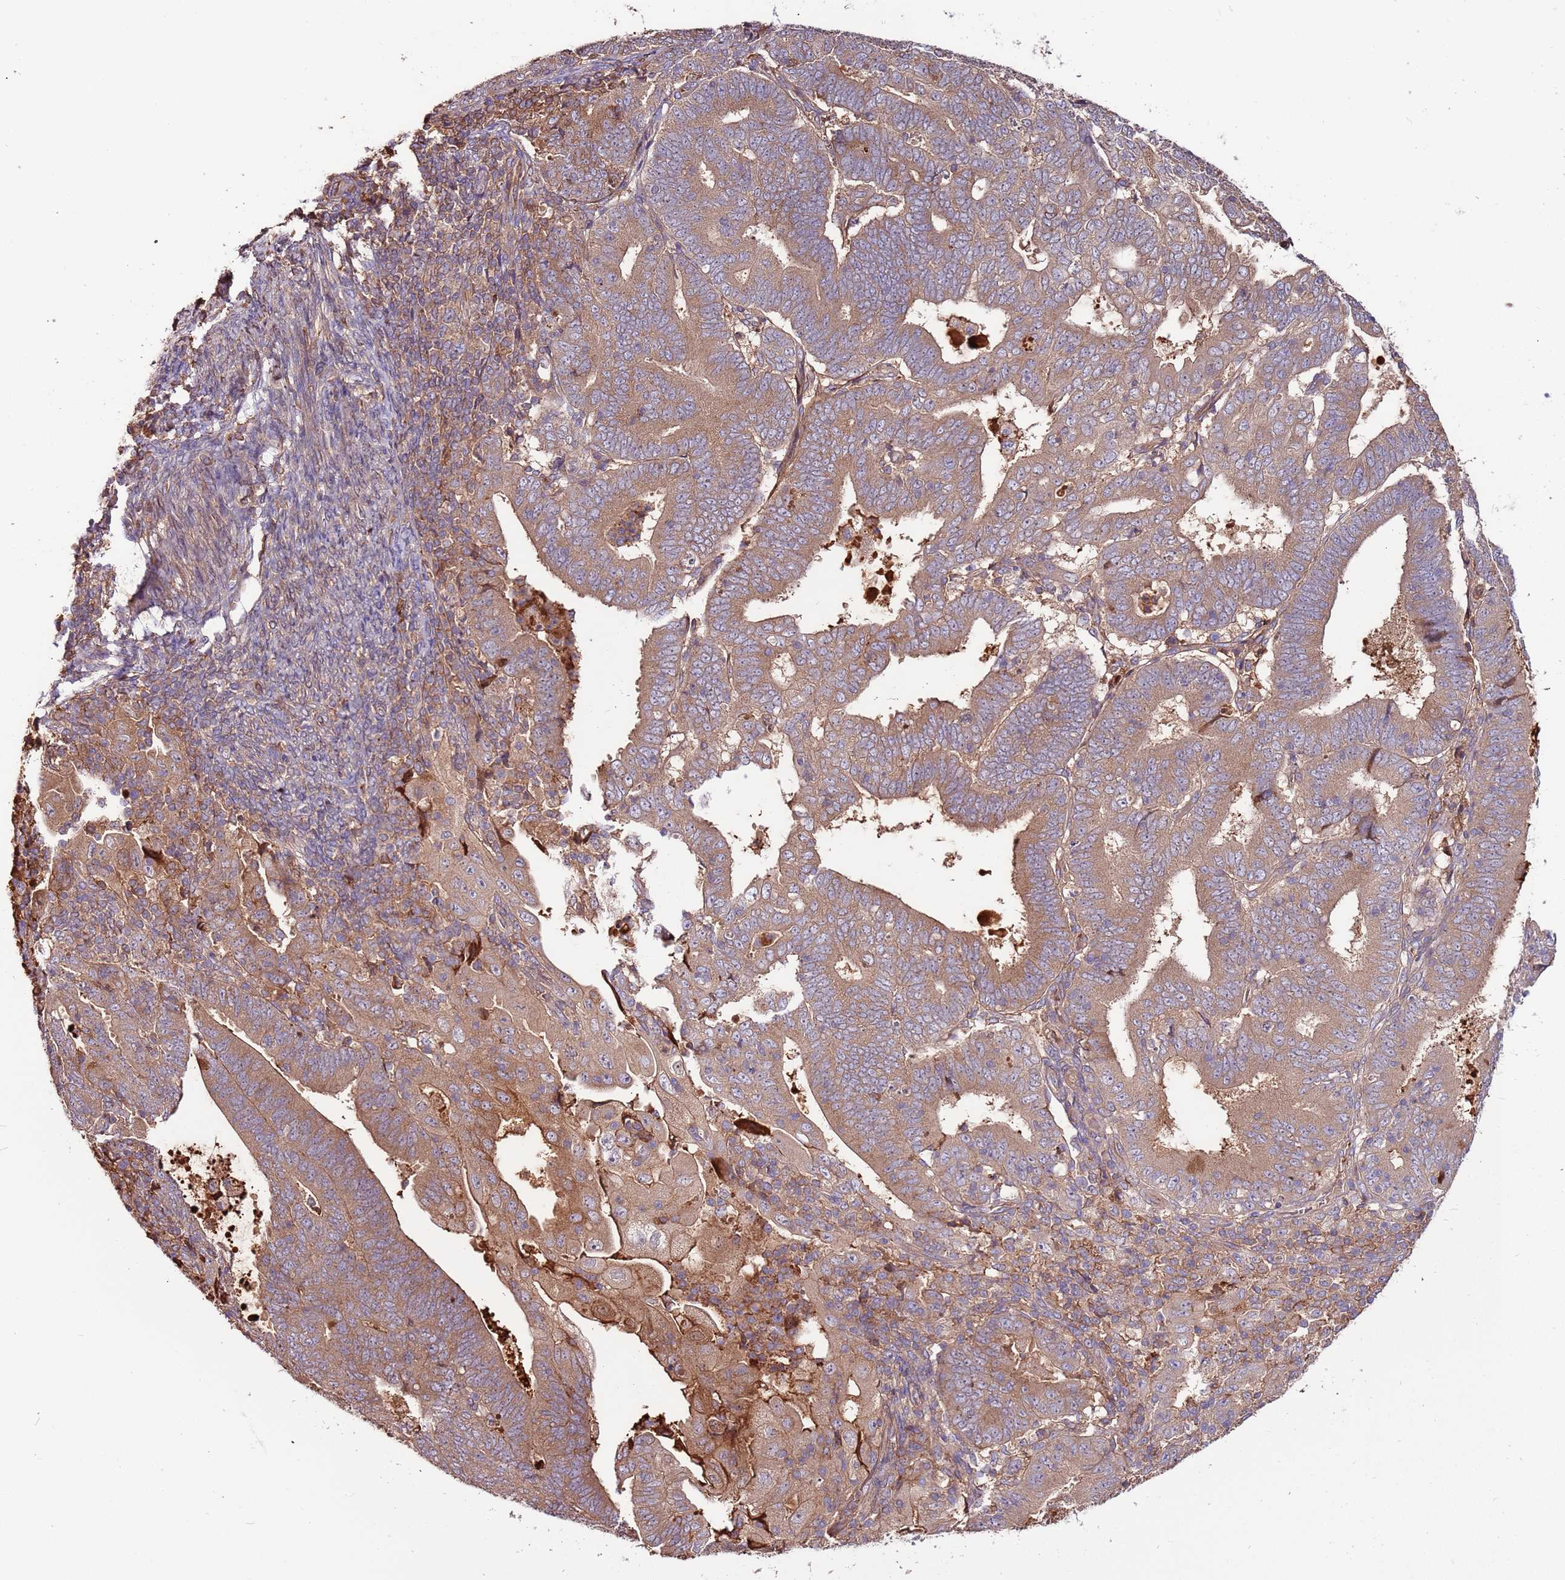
{"staining": {"intensity": "moderate", "quantity": ">75%", "location": "cytoplasmic/membranous"}, "tissue": "endometrial cancer", "cell_type": "Tumor cells", "image_type": "cancer", "snomed": [{"axis": "morphology", "description": "Adenocarcinoma, NOS"}, {"axis": "topography", "description": "Endometrium"}], "caption": "Protein staining reveals moderate cytoplasmic/membranous expression in approximately >75% of tumor cells in adenocarcinoma (endometrial).", "gene": "DENR", "patient": {"sex": "female", "age": 70}}